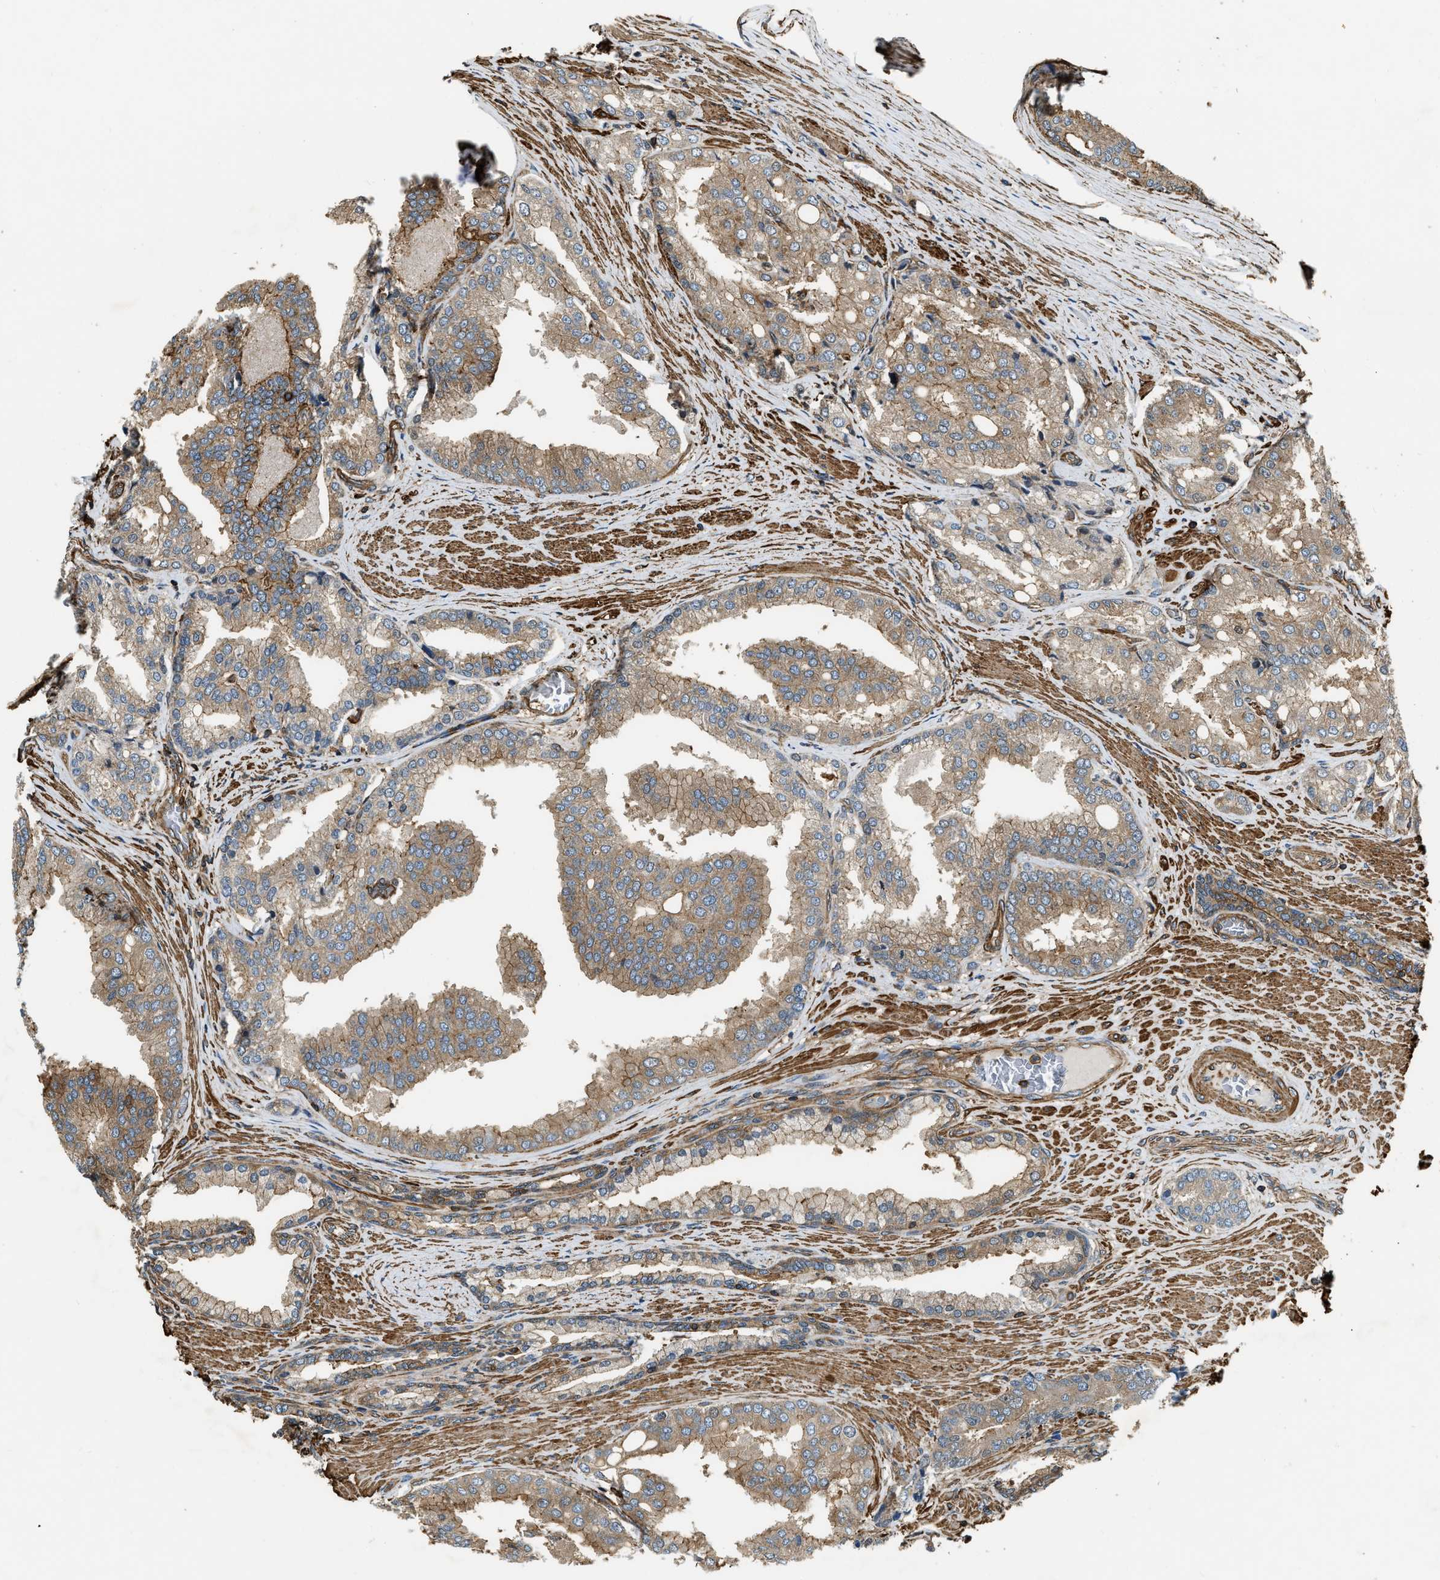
{"staining": {"intensity": "moderate", "quantity": ">75%", "location": "cytoplasmic/membranous"}, "tissue": "prostate cancer", "cell_type": "Tumor cells", "image_type": "cancer", "snomed": [{"axis": "morphology", "description": "Adenocarcinoma, High grade"}, {"axis": "topography", "description": "Prostate"}], "caption": "Immunohistochemical staining of human prostate high-grade adenocarcinoma exhibits moderate cytoplasmic/membranous protein staining in about >75% of tumor cells. (Brightfield microscopy of DAB IHC at high magnification).", "gene": "YARS1", "patient": {"sex": "male", "age": 50}}